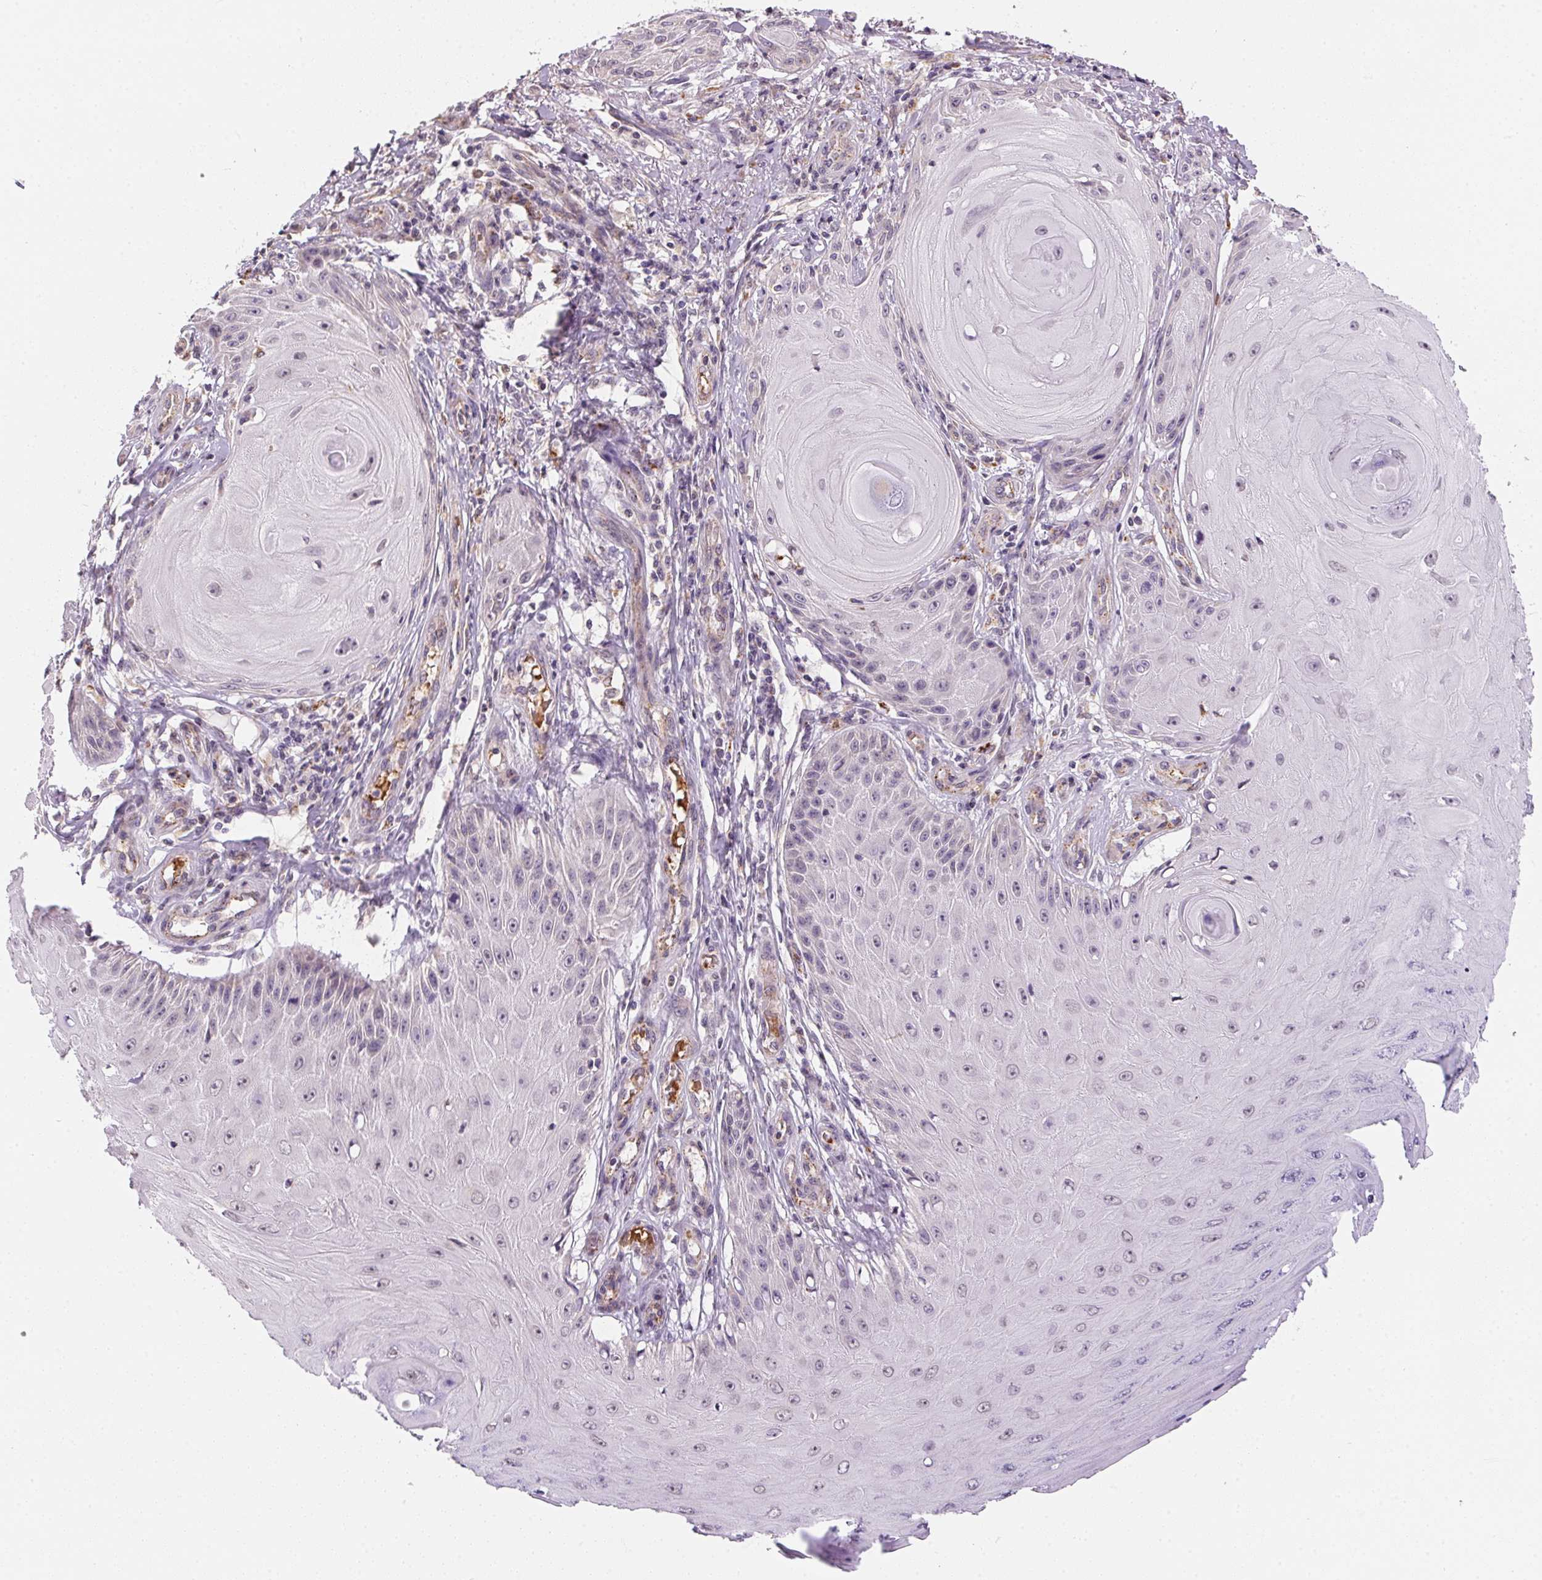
{"staining": {"intensity": "negative", "quantity": "none", "location": "none"}, "tissue": "skin cancer", "cell_type": "Tumor cells", "image_type": "cancer", "snomed": [{"axis": "morphology", "description": "Squamous cell carcinoma, NOS"}, {"axis": "topography", "description": "Skin"}], "caption": "This is a micrograph of immunohistochemistry (IHC) staining of skin cancer, which shows no staining in tumor cells.", "gene": "METTL13", "patient": {"sex": "female", "age": 77}}